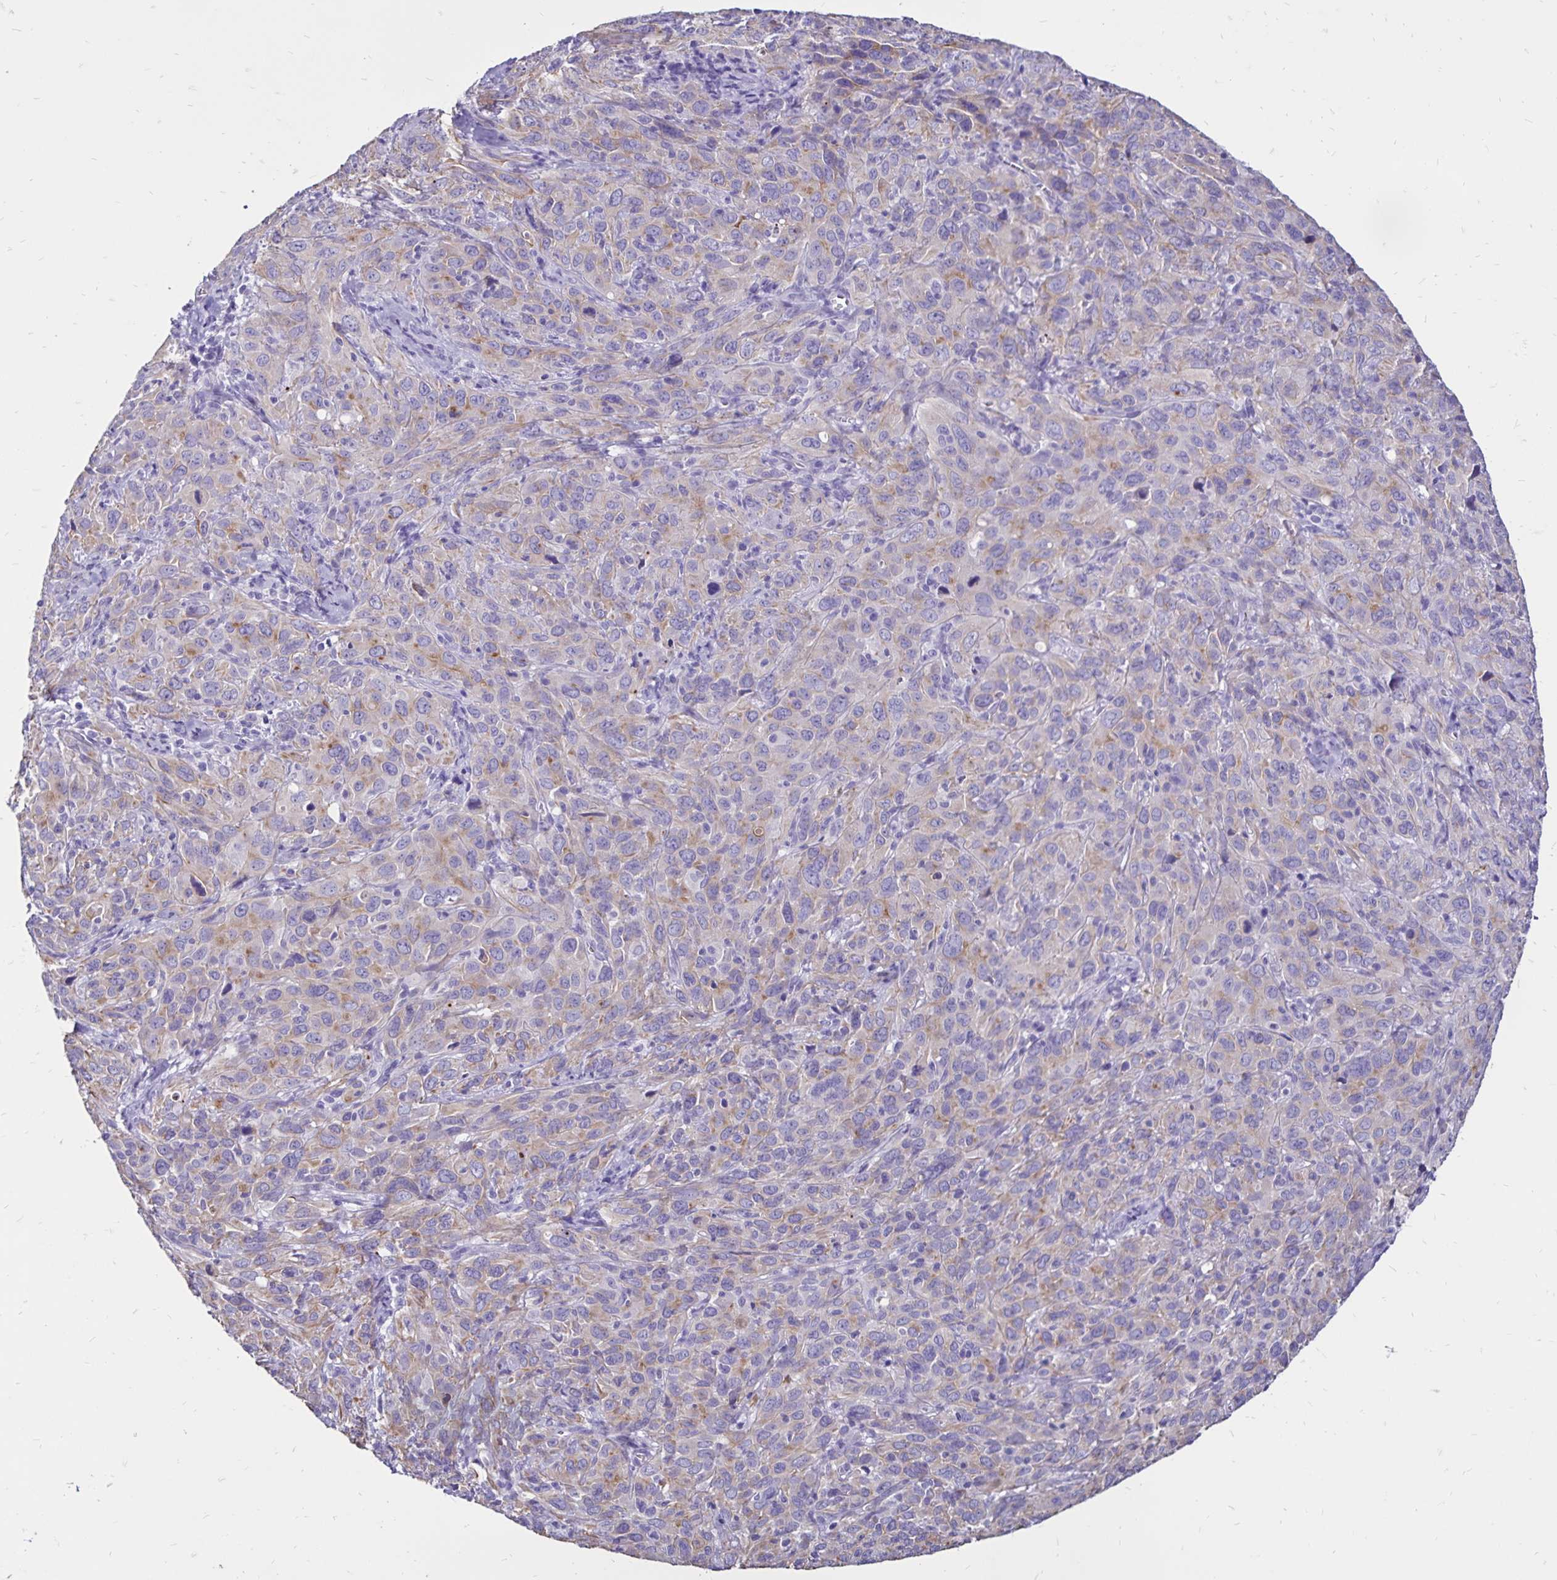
{"staining": {"intensity": "weak", "quantity": "25%-75%", "location": "cytoplasmic/membranous"}, "tissue": "cervical cancer", "cell_type": "Tumor cells", "image_type": "cancer", "snomed": [{"axis": "morphology", "description": "Normal tissue, NOS"}, {"axis": "morphology", "description": "Squamous cell carcinoma, NOS"}, {"axis": "topography", "description": "Cervix"}], "caption": "The image reveals immunohistochemical staining of cervical cancer. There is weak cytoplasmic/membranous staining is identified in approximately 25%-75% of tumor cells. The protein of interest is shown in brown color, while the nuclei are stained blue.", "gene": "EVPL", "patient": {"sex": "female", "age": 51}}